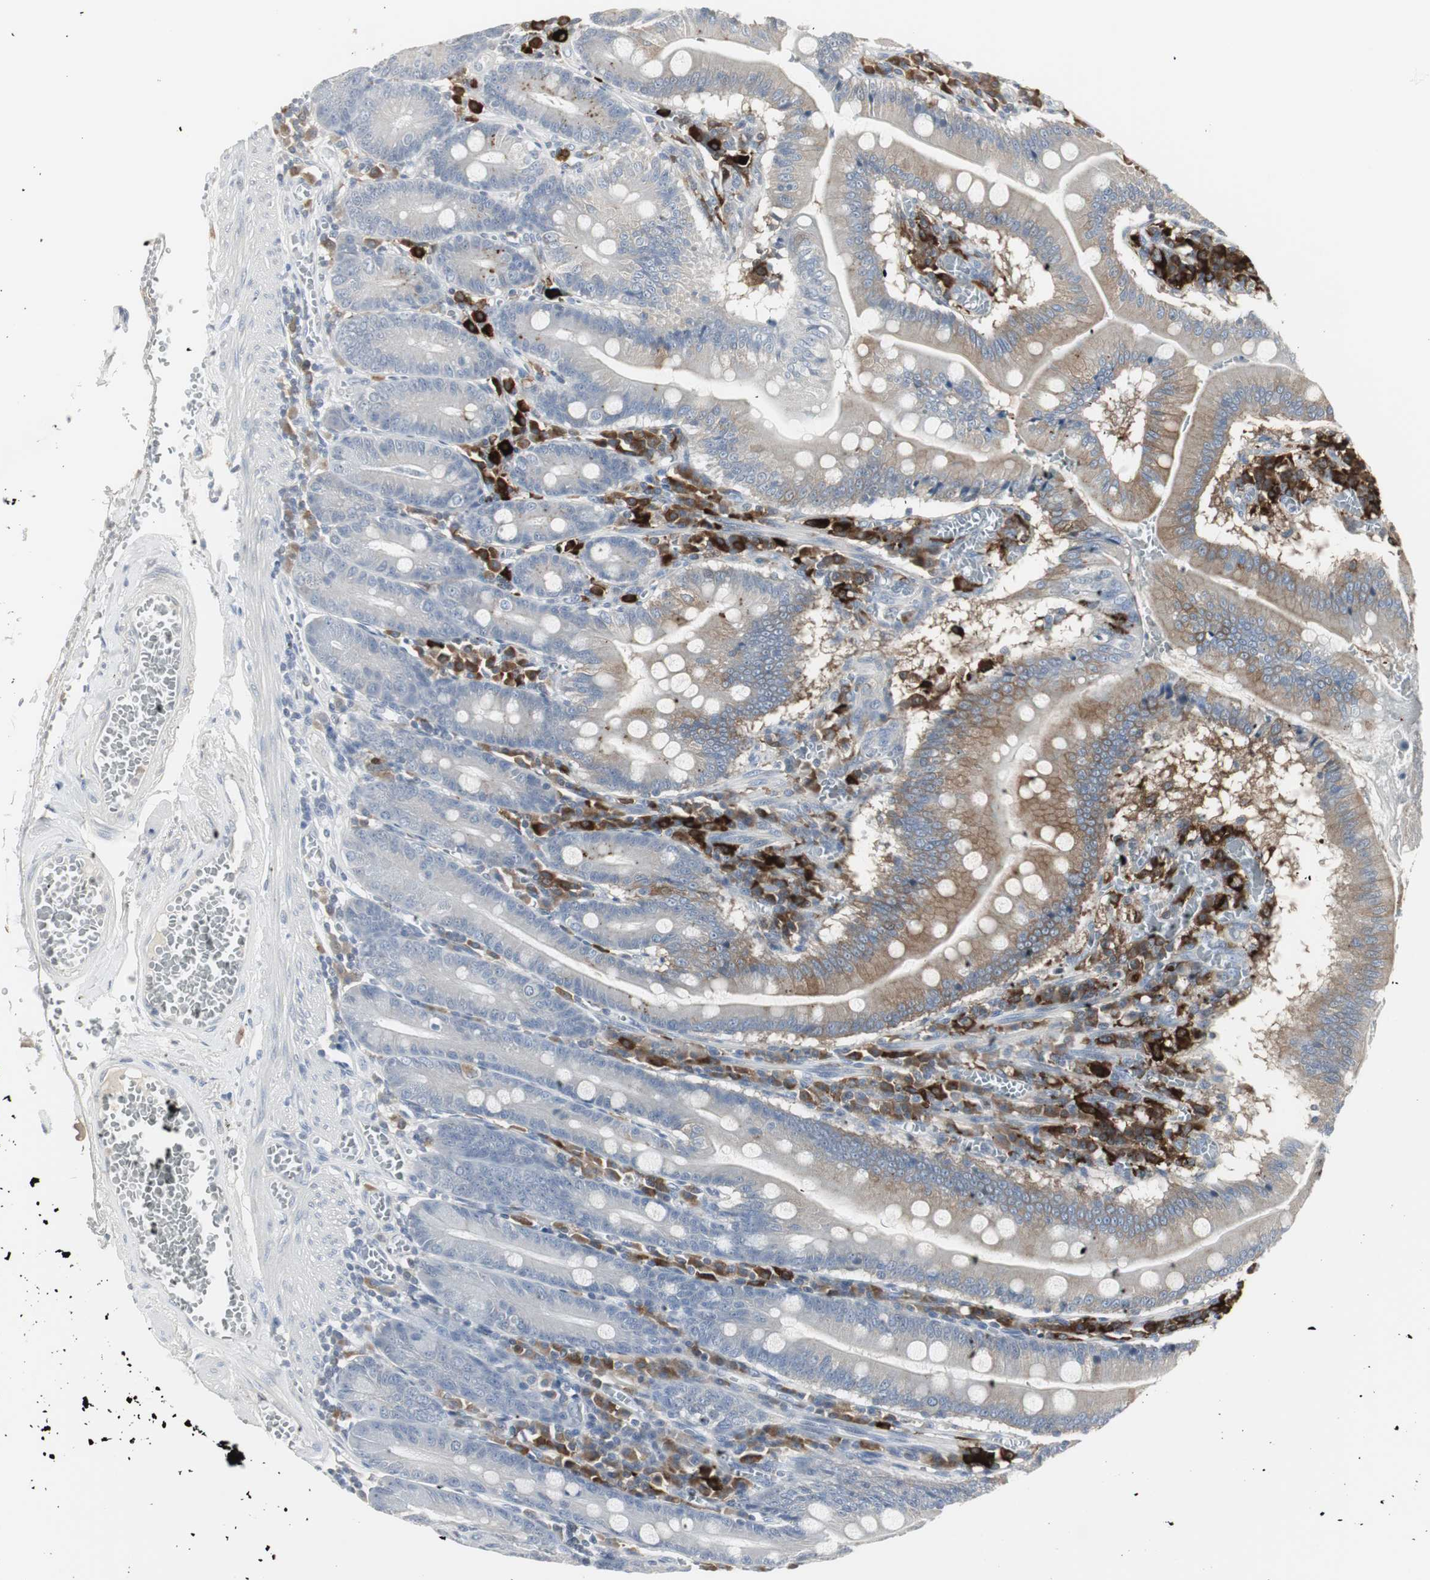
{"staining": {"intensity": "moderate", "quantity": "25%-75%", "location": "cytoplasmic/membranous"}, "tissue": "small intestine", "cell_type": "Glandular cells", "image_type": "normal", "snomed": [{"axis": "morphology", "description": "Normal tissue, NOS"}, {"axis": "topography", "description": "Small intestine"}], "caption": "A histopathology image showing moderate cytoplasmic/membranous staining in about 25%-75% of glandular cells in benign small intestine, as visualized by brown immunohistochemical staining.", "gene": "PI15", "patient": {"sex": "male", "age": 71}}